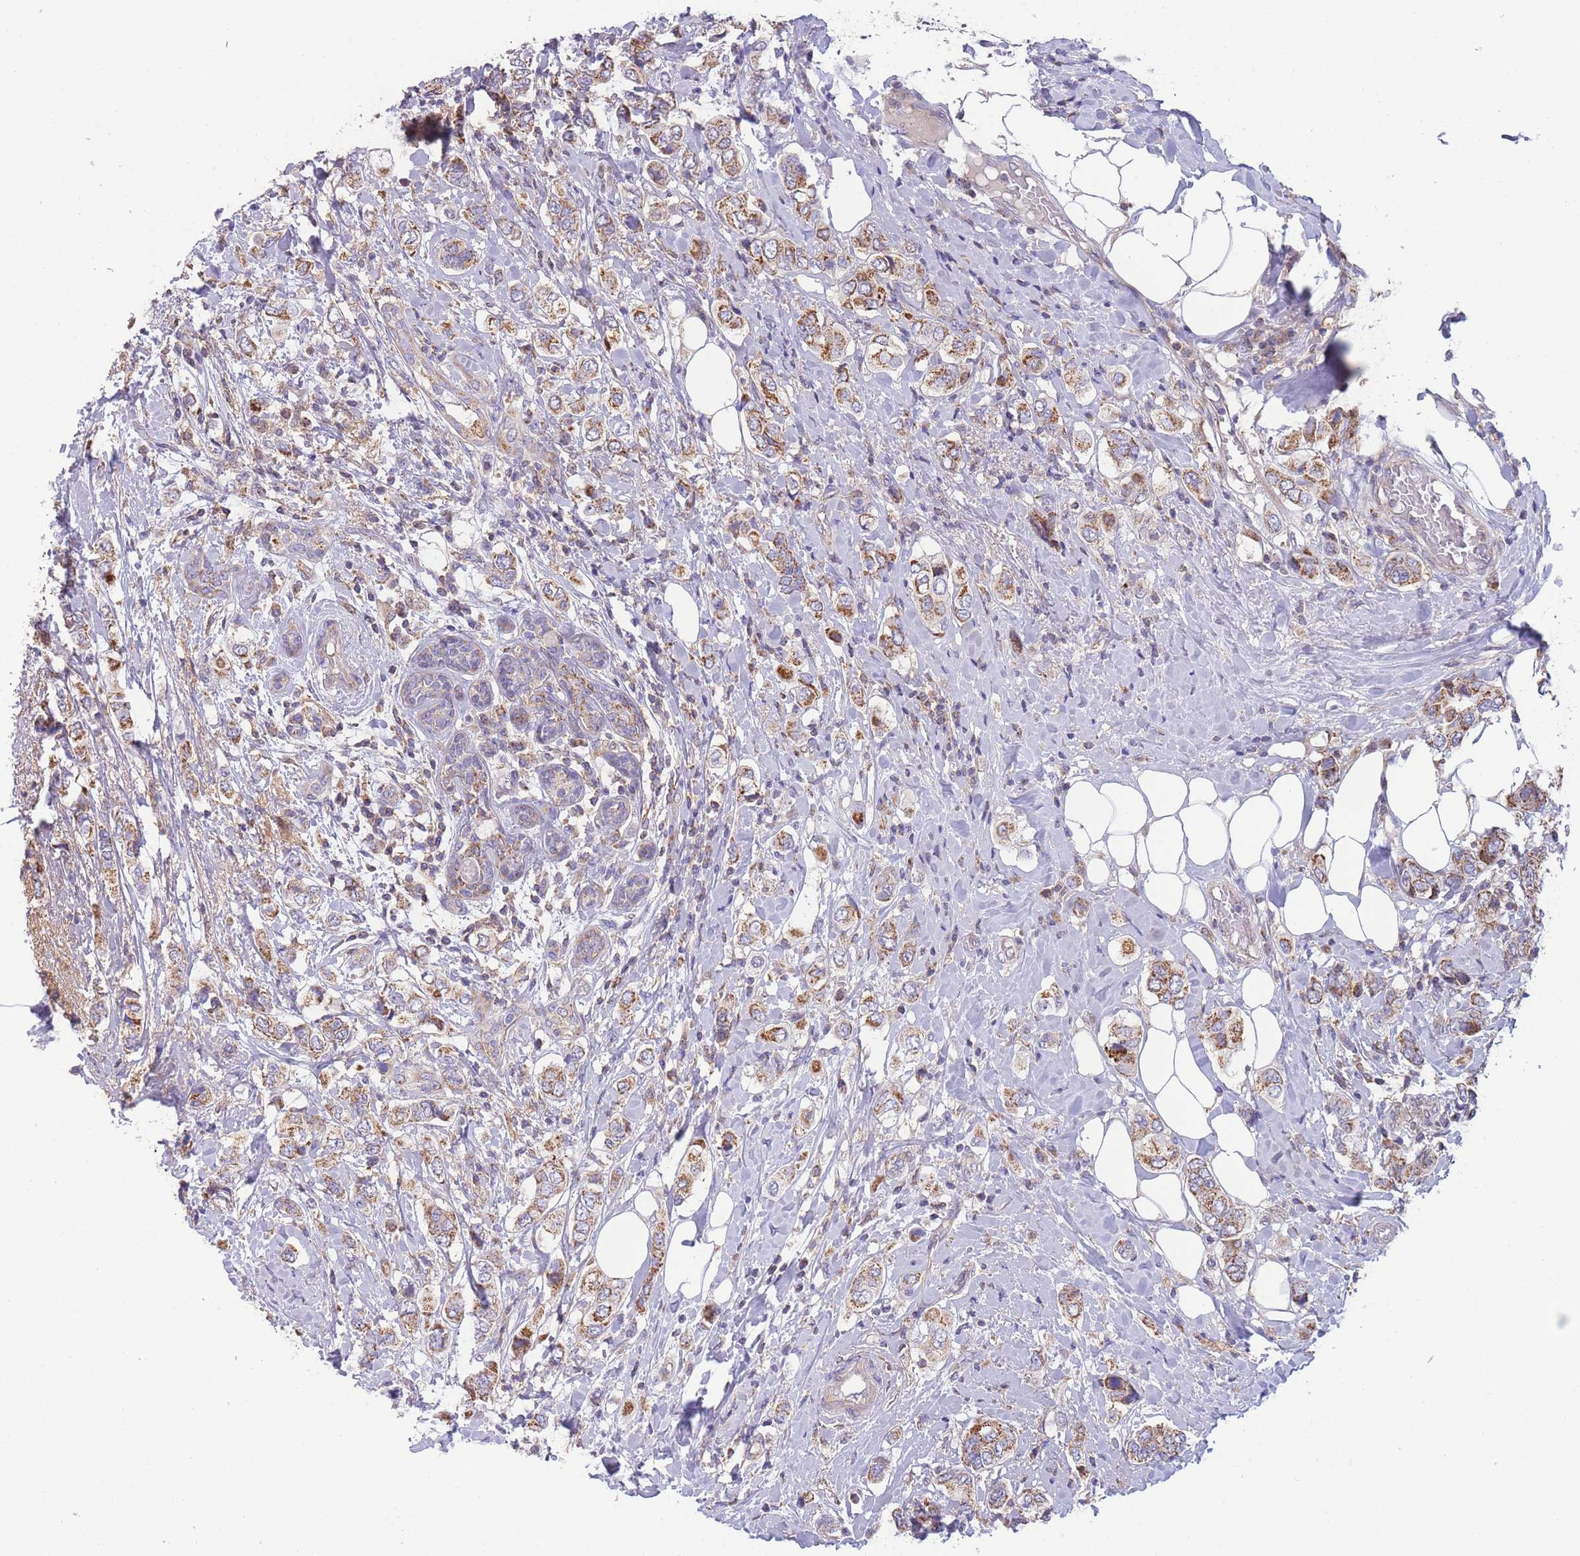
{"staining": {"intensity": "moderate", "quantity": ">75%", "location": "cytoplasmic/membranous"}, "tissue": "breast cancer", "cell_type": "Tumor cells", "image_type": "cancer", "snomed": [{"axis": "morphology", "description": "Lobular carcinoma"}, {"axis": "topography", "description": "Breast"}], "caption": "Brown immunohistochemical staining in breast cancer exhibits moderate cytoplasmic/membranous positivity in about >75% of tumor cells.", "gene": "SLC25A42", "patient": {"sex": "female", "age": 51}}